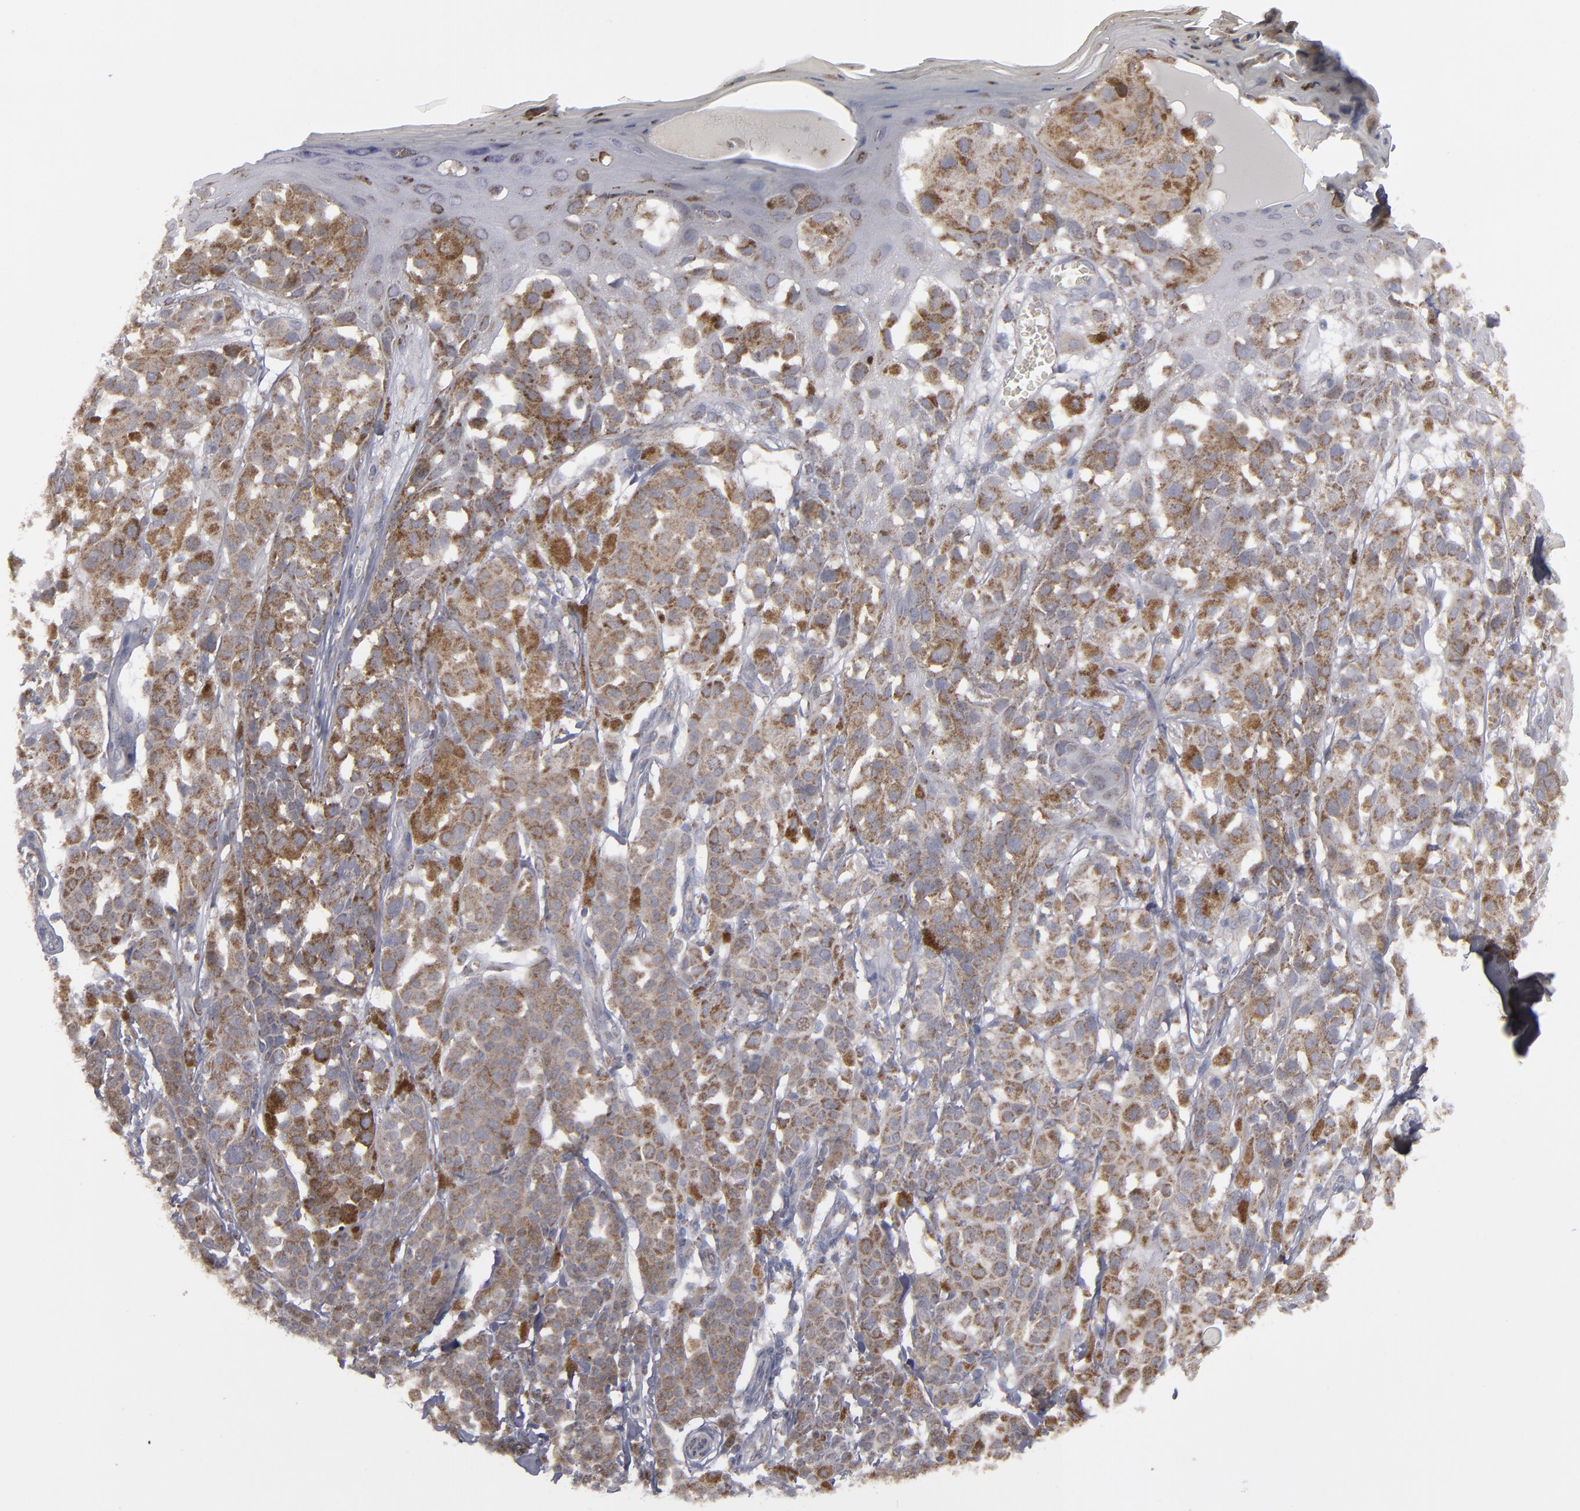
{"staining": {"intensity": "moderate", "quantity": ">75%", "location": "cytoplasmic/membranous"}, "tissue": "melanoma", "cell_type": "Tumor cells", "image_type": "cancer", "snomed": [{"axis": "morphology", "description": "Malignant melanoma, NOS"}, {"axis": "topography", "description": "Skin"}], "caption": "Immunohistochemistry of melanoma reveals medium levels of moderate cytoplasmic/membranous staining in about >75% of tumor cells. (DAB (3,3'-diaminobenzidine) IHC with brightfield microscopy, high magnification).", "gene": "MYOM2", "patient": {"sex": "female", "age": 38}}